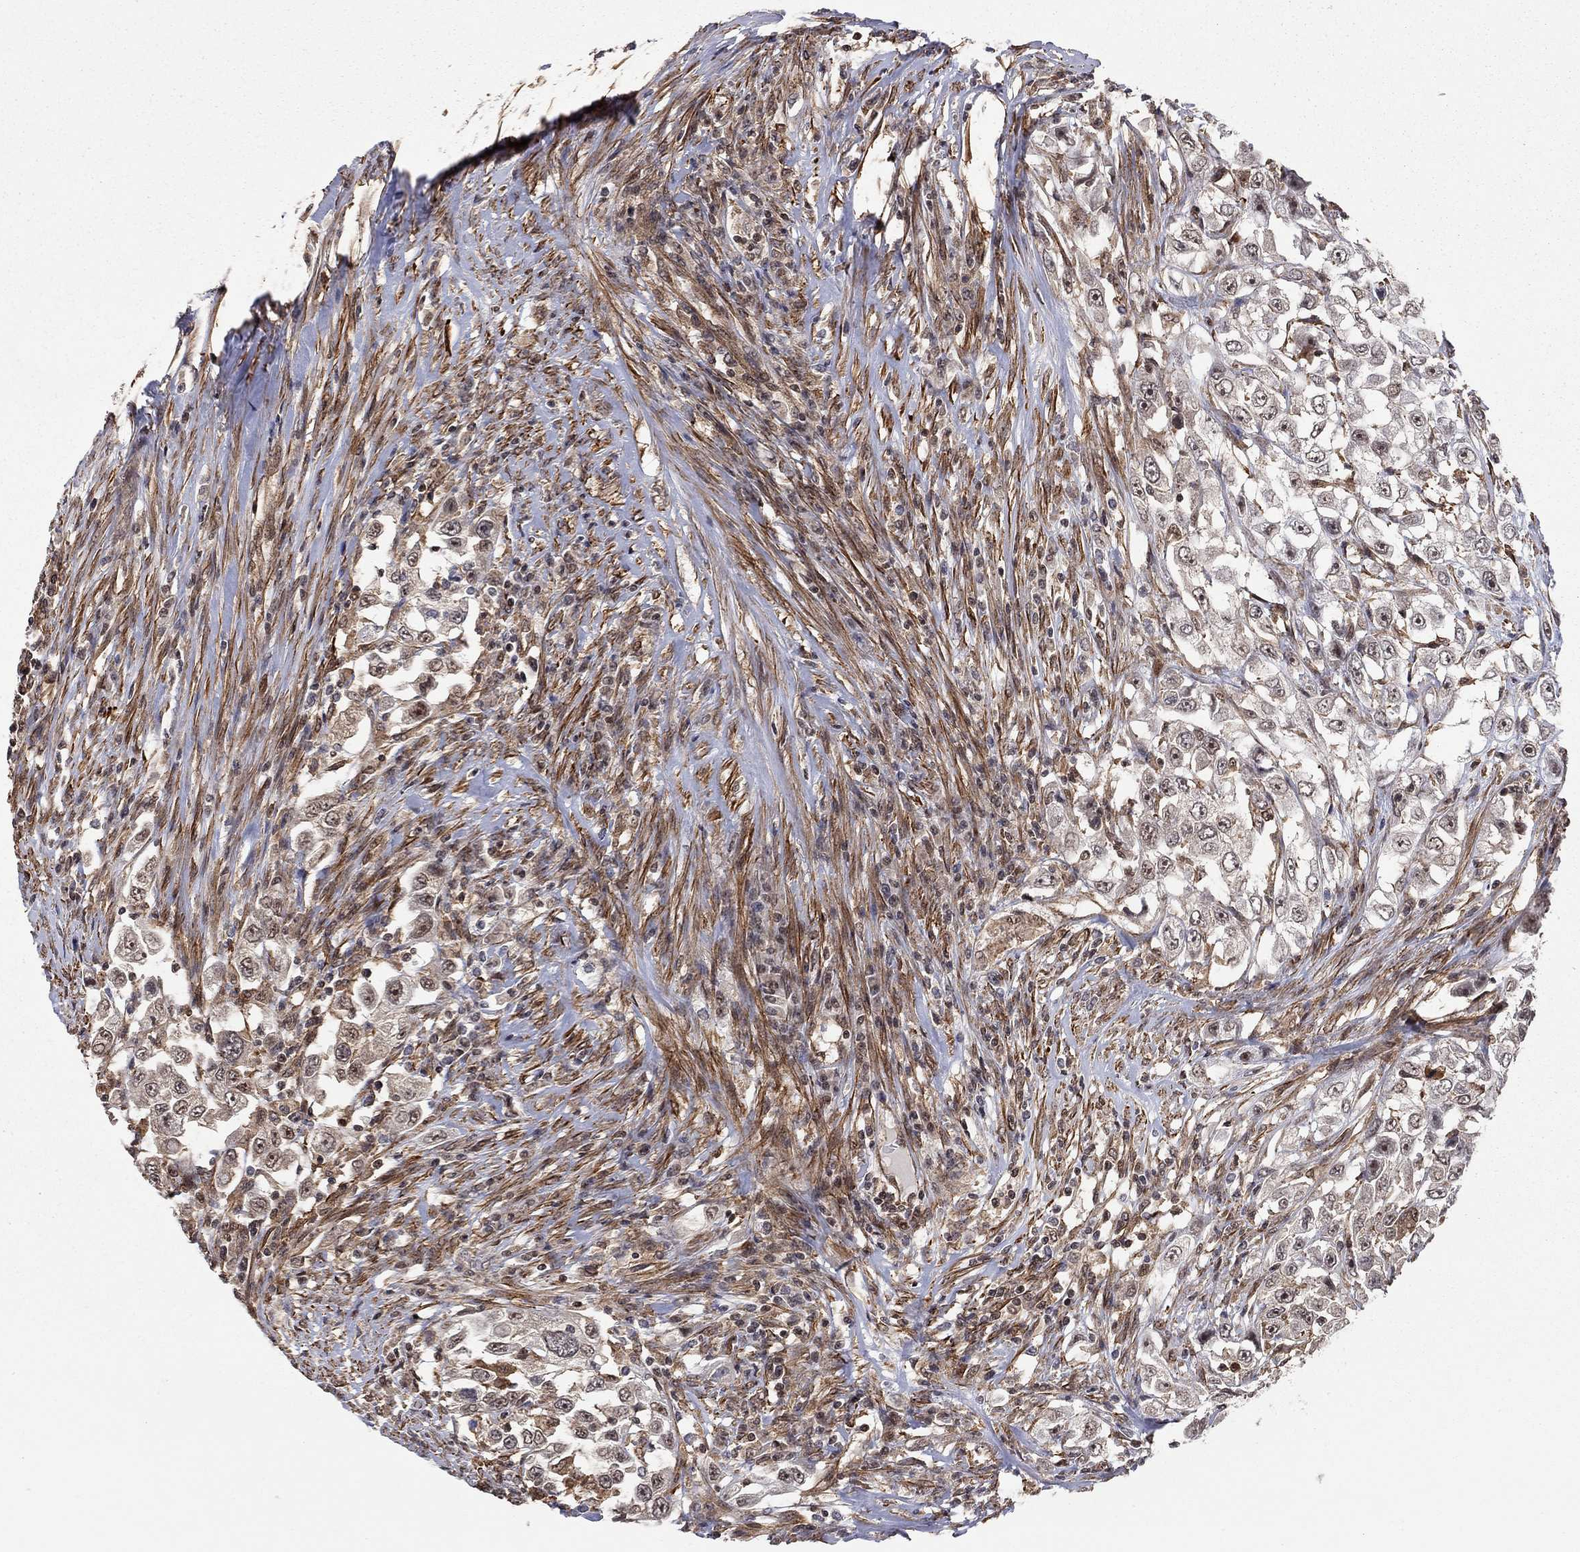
{"staining": {"intensity": "weak", "quantity": "<25%", "location": "cytoplasmic/membranous,nuclear"}, "tissue": "urothelial cancer", "cell_type": "Tumor cells", "image_type": "cancer", "snomed": [{"axis": "morphology", "description": "Urothelial carcinoma, High grade"}, {"axis": "topography", "description": "Urinary bladder"}], "caption": "DAB (3,3'-diaminobenzidine) immunohistochemical staining of human urothelial cancer demonstrates no significant expression in tumor cells.", "gene": "TDP1", "patient": {"sex": "female", "age": 56}}